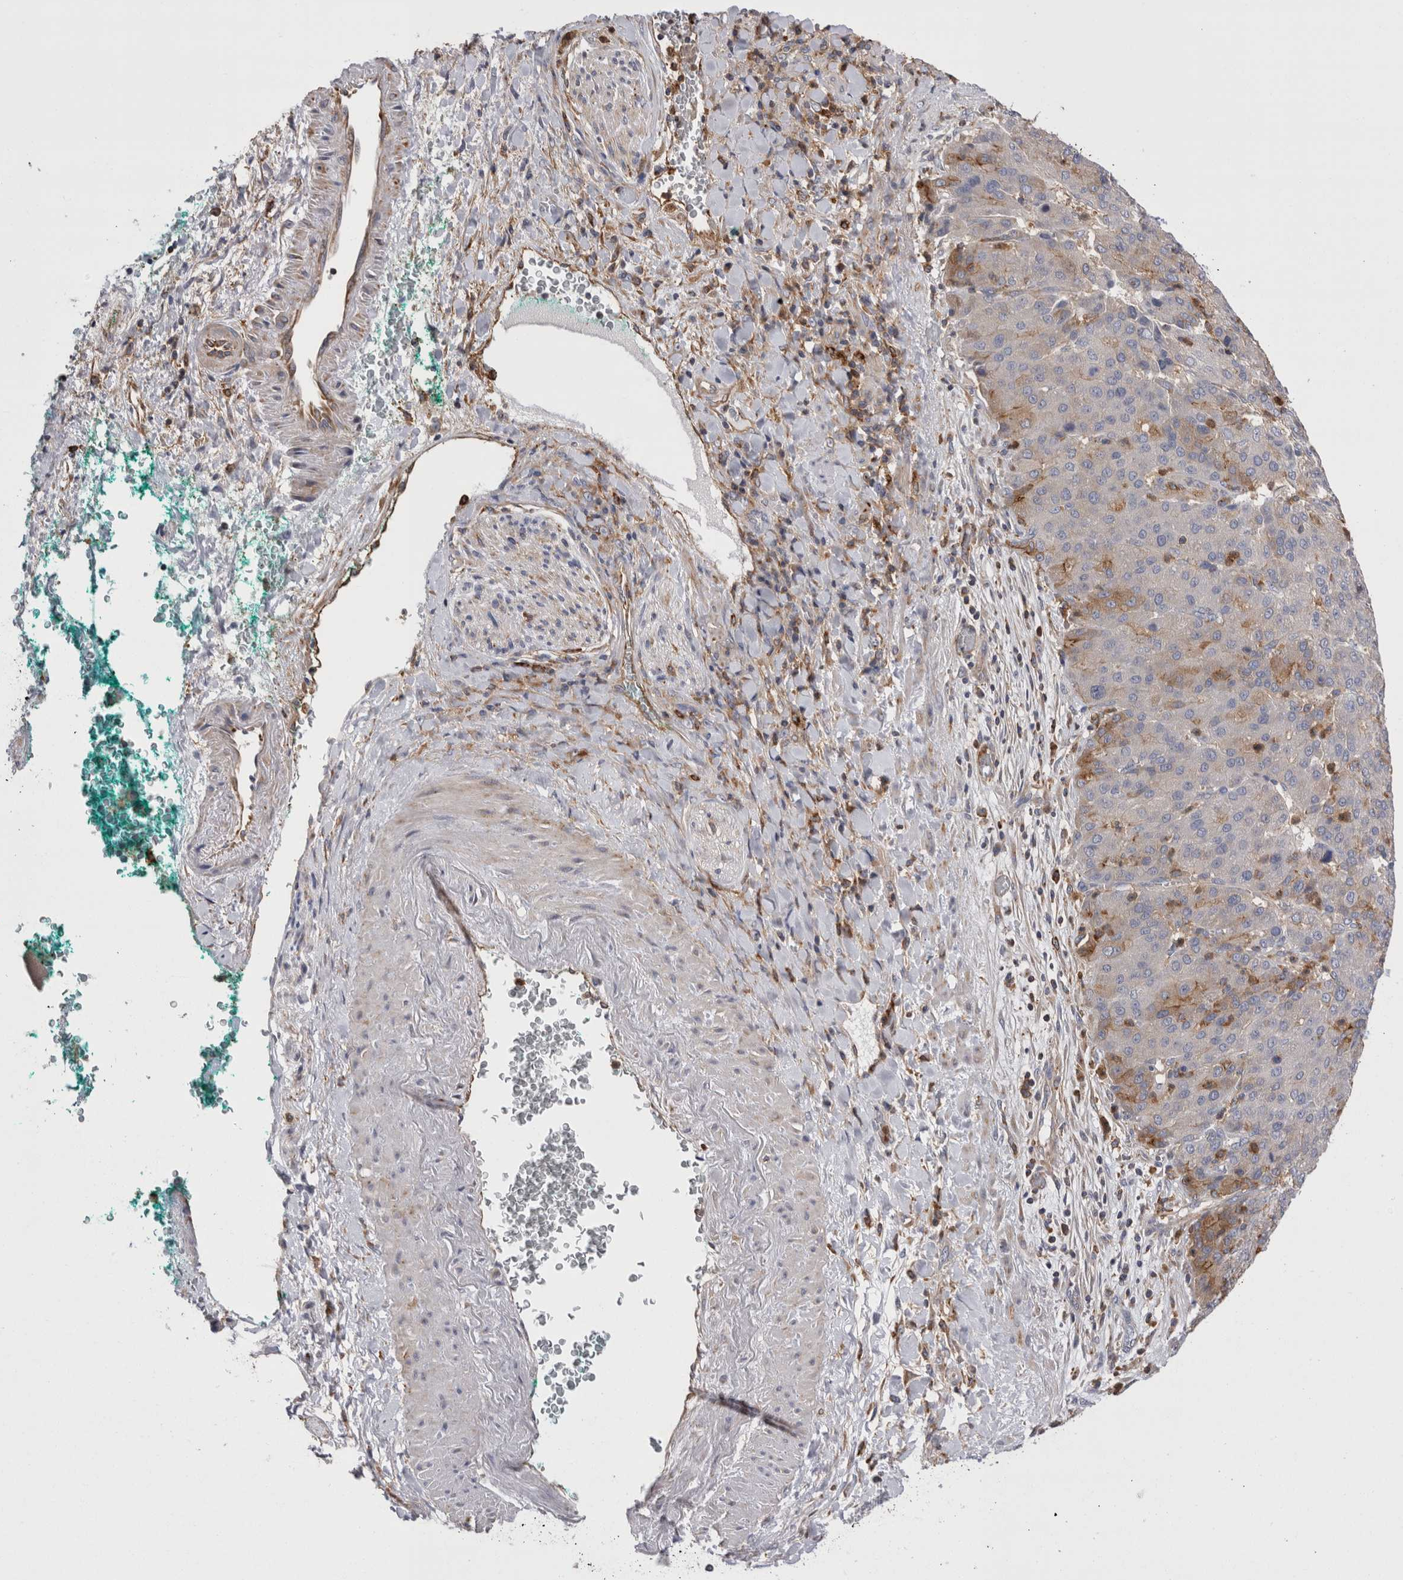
{"staining": {"intensity": "moderate", "quantity": "<25%", "location": "cytoplasmic/membranous"}, "tissue": "liver cancer", "cell_type": "Tumor cells", "image_type": "cancer", "snomed": [{"axis": "morphology", "description": "Carcinoma, Hepatocellular, NOS"}, {"axis": "topography", "description": "Liver"}], "caption": "The image displays immunohistochemical staining of liver cancer. There is moderate cytoplasmic/membranous positivity is present in about <25% of tumor cells.", "gene": "RAB11FIP1", "patient": {"sex": "male", "age": 65}}